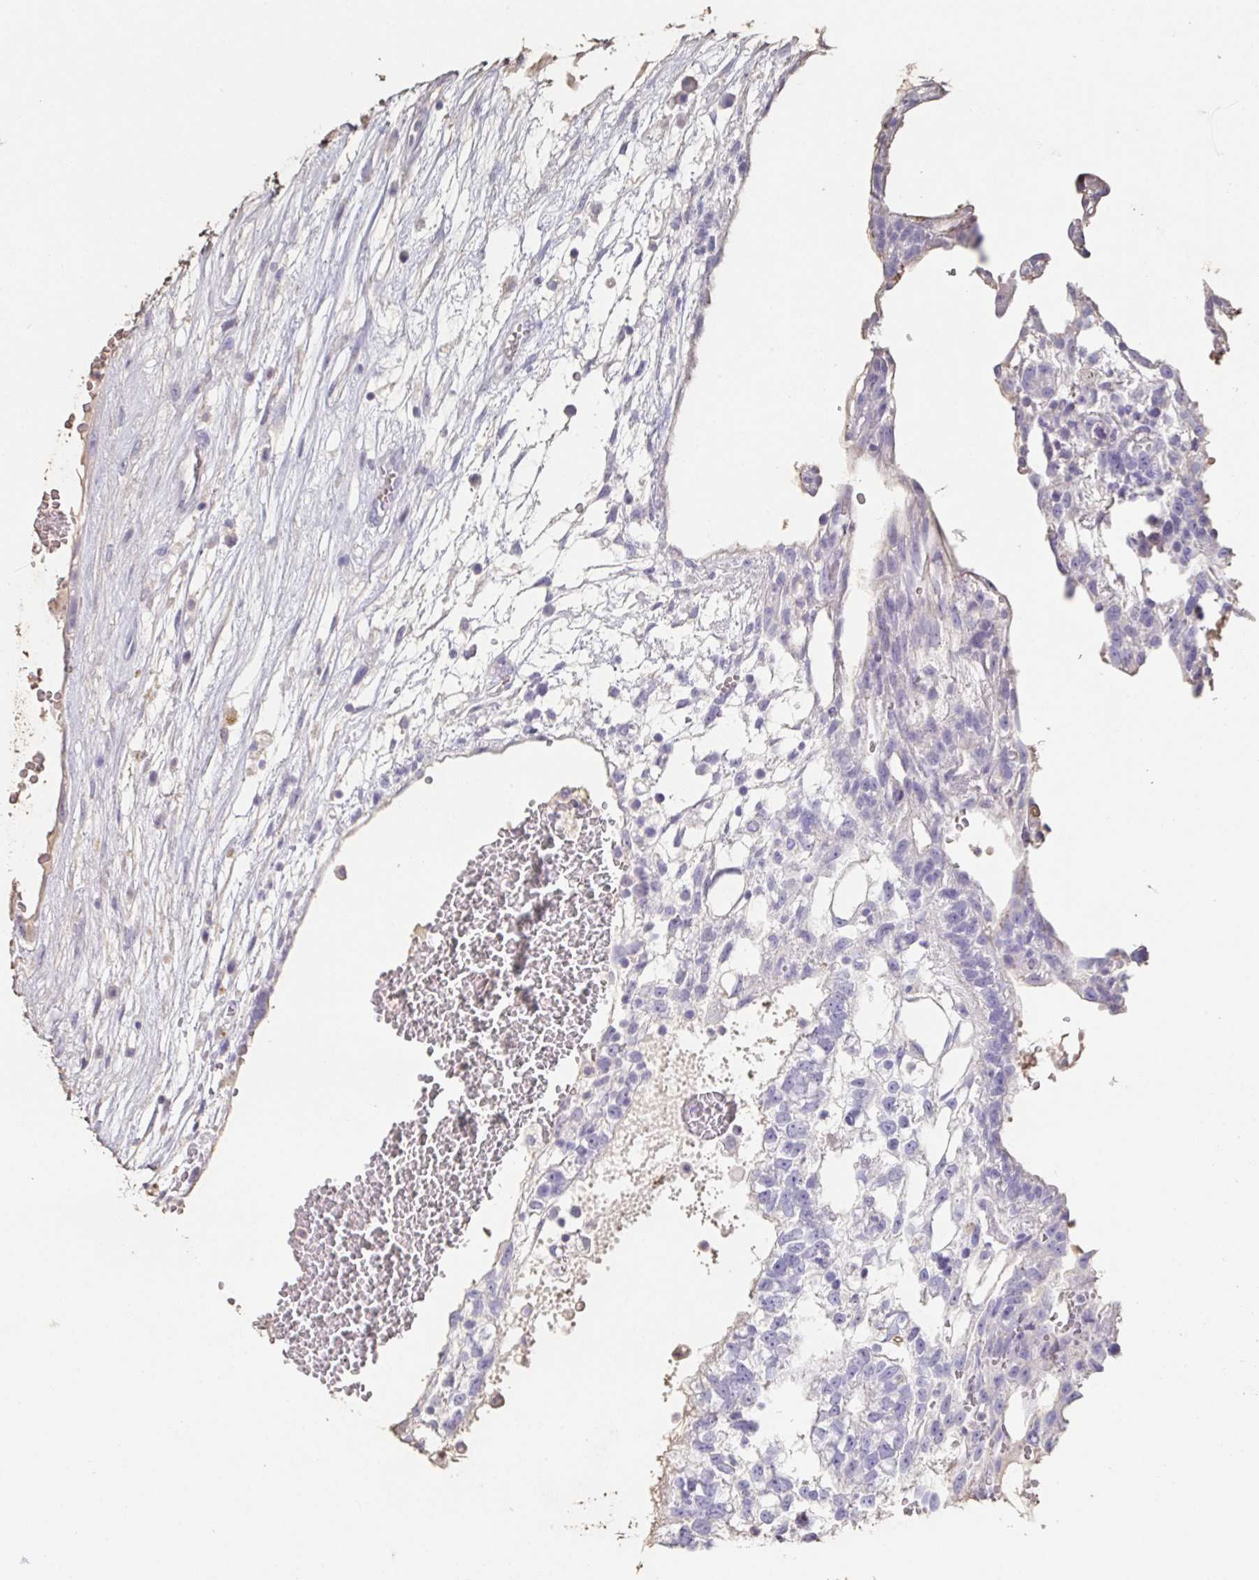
{"staining": {"intensity": "negative", "quantity": "none", "location": "none"}, "tissue": "testis cancer", "cell_type": "Tumor cells", "image_type": "cancer", "snomed": [{"axis": "morphology", "description": "Normal tissue, NOS"}, {"axis": "morphology", "description": "Carcinoma, Embryonal, NOS"}, {"axis": "topography", "description": "Testis"}], "caption": "An immunohistochemistry (IHC) photomicrograph of embryonal carcinoma (testis) is shown. There is no staining in tumor cells of embryonal carcinoma (testis).", "gene": "BPIFA2", "patient": {"sex": "male", "age": 32}}